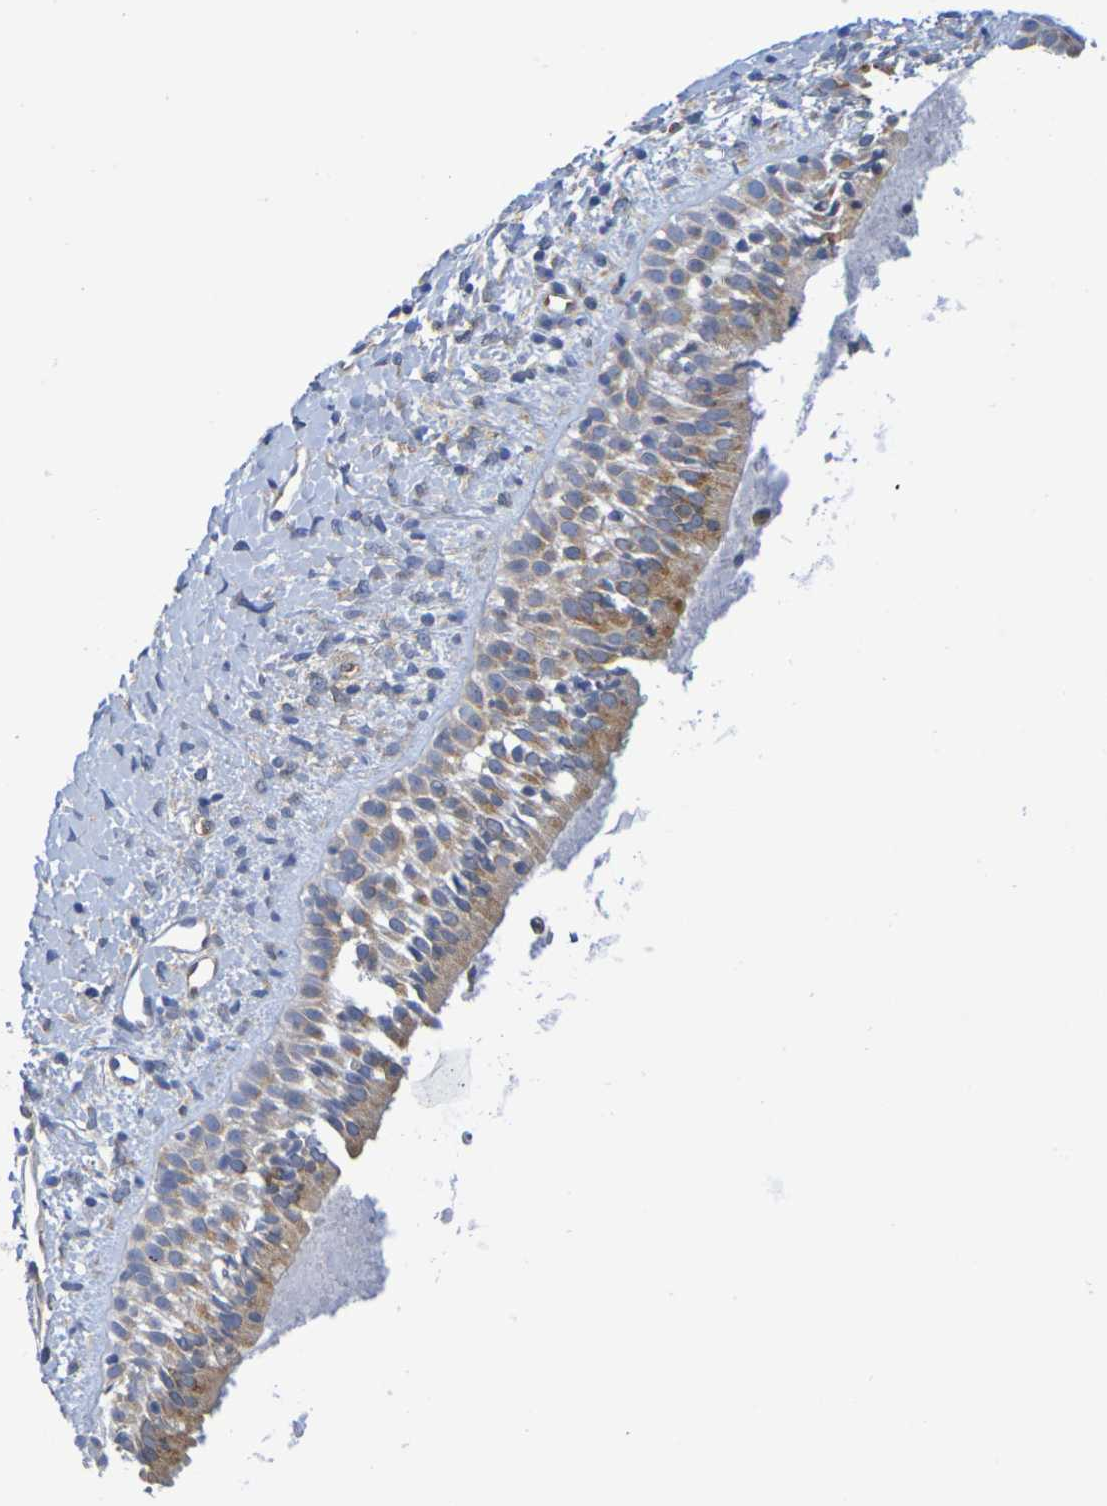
{"staining": {"intensity": "moderate", "quantity": ">75%", "location": "cytoplasmic/membranous"}, "tissue": "nasopharynx", "cell_type": "Respiratory epithelial cells", "image_type": "normal", "snomed": [{"axis": "morphology", "description": "Normal tissue, NOS"}, {"axis": "topography", "description": "Nasopharynx"}], "caption": "A high-resolution photomicrograph shows immunohistochemistry (IHC) staining of unremarkable nasopharynx, which demonstrates moderate cytoplasmic/membranous expression in approximately >75% of respiratory epithelial cells. Nuclei are stained in blue.", "gene": "TMCC3", "patient": {"sex": "male", "age": 22}}